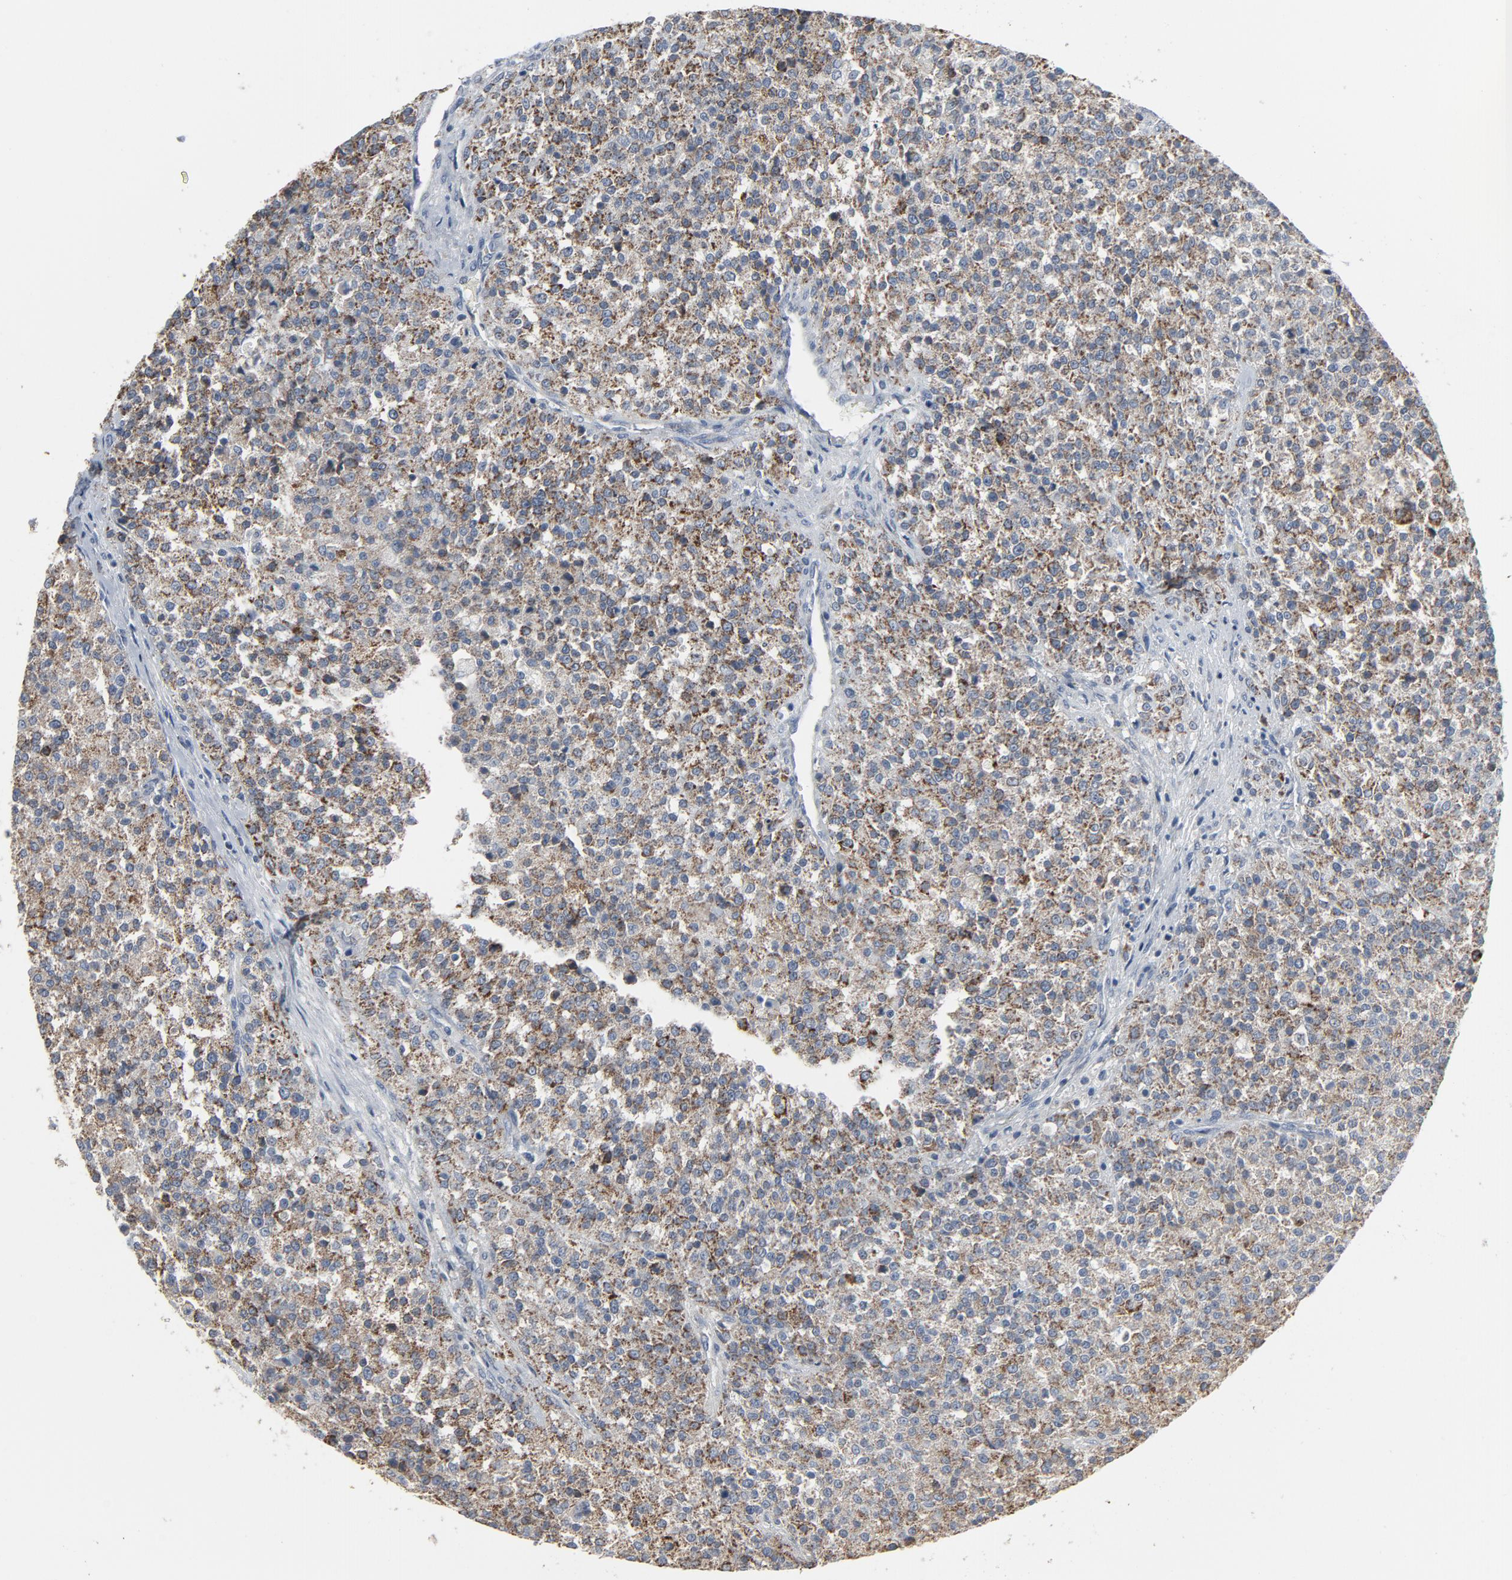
{"staining": {"intensity": "moderate", "quantity": ">75%", "location": "cytoplasmic/membranous"}, "tissue": "testis cancer", "cell_type": "Tumor cells", "image_type": "cancer", "snomed": [{"axis": "morphology", "description": "Seminoma, NOS"}, {"axis": "topography", "description": "Testis"}], "caption": "The photomicrograph displays immunohistochemical staining of seminoma (testis). There is moderate cytoplasmic/membranous expression is present in approximately >75% of tumor cells. The staining was performed using DAB (3,3'-diaminobenzidine), with brown indicating positive protein expression. Nuclei are stained blue with hematoxylin.", "gene": "GPX2", "patient": {"sex": "male", "age": 59}}